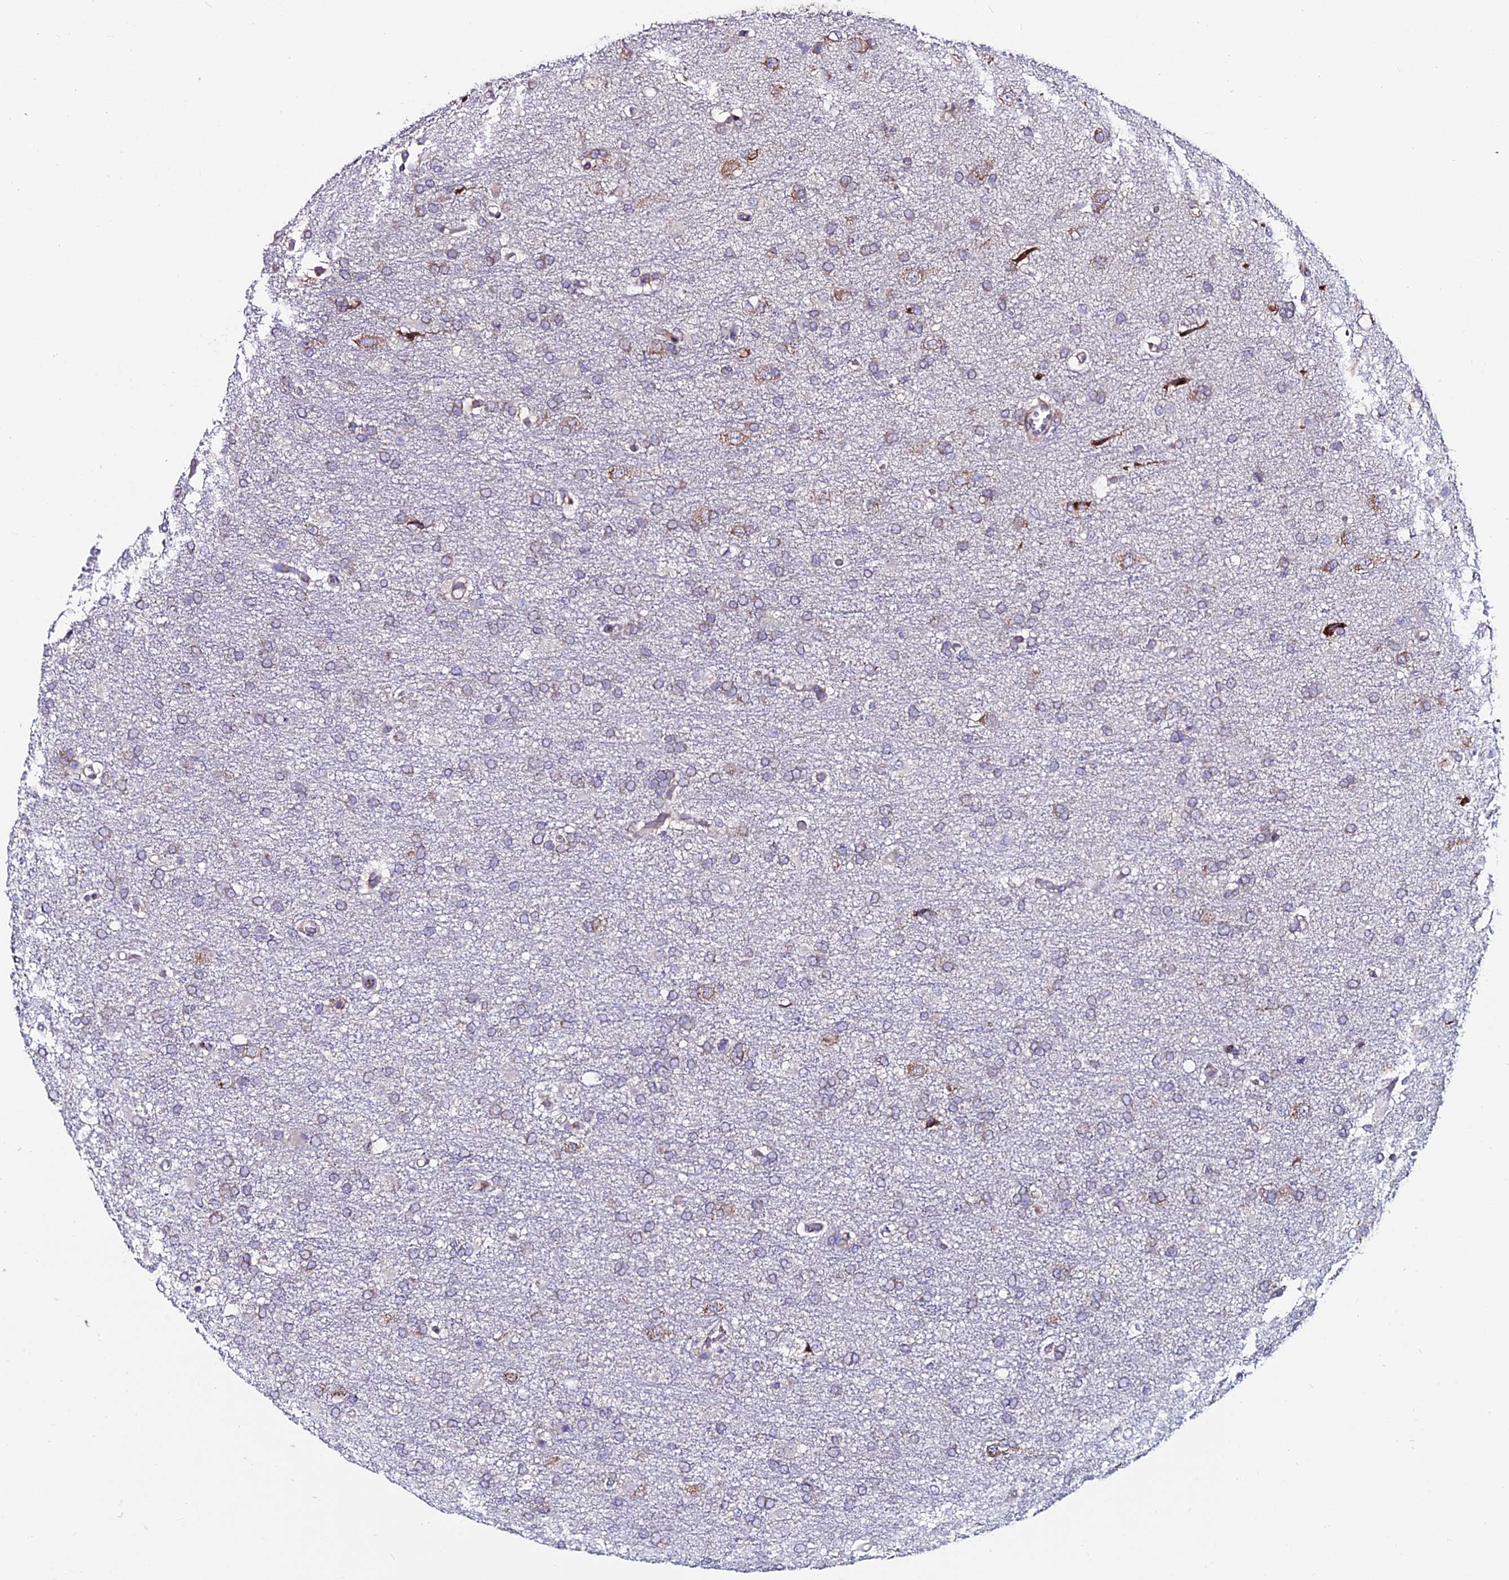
{"staining": {"intensity": "weak", "quantity": "25%-75%", "location": "cytoplasmic/membranous"}, "tissue": "glioma", "cell_type": "Tumor cells", "image_type": "cancer", "snomed": [{"axis": "morphology", "description": "Glioma, malignant, High grade"}, {"axis": "topography", "description": "Brain"}], "caption": "There is low levels of weak cytoplasmic/membranous staining in tumor cells of glioma, as demonstrated by immunohistochemical staining (brown color).", "gene": "EIF3K", "patient": {"sex": "female", "age": 74}}